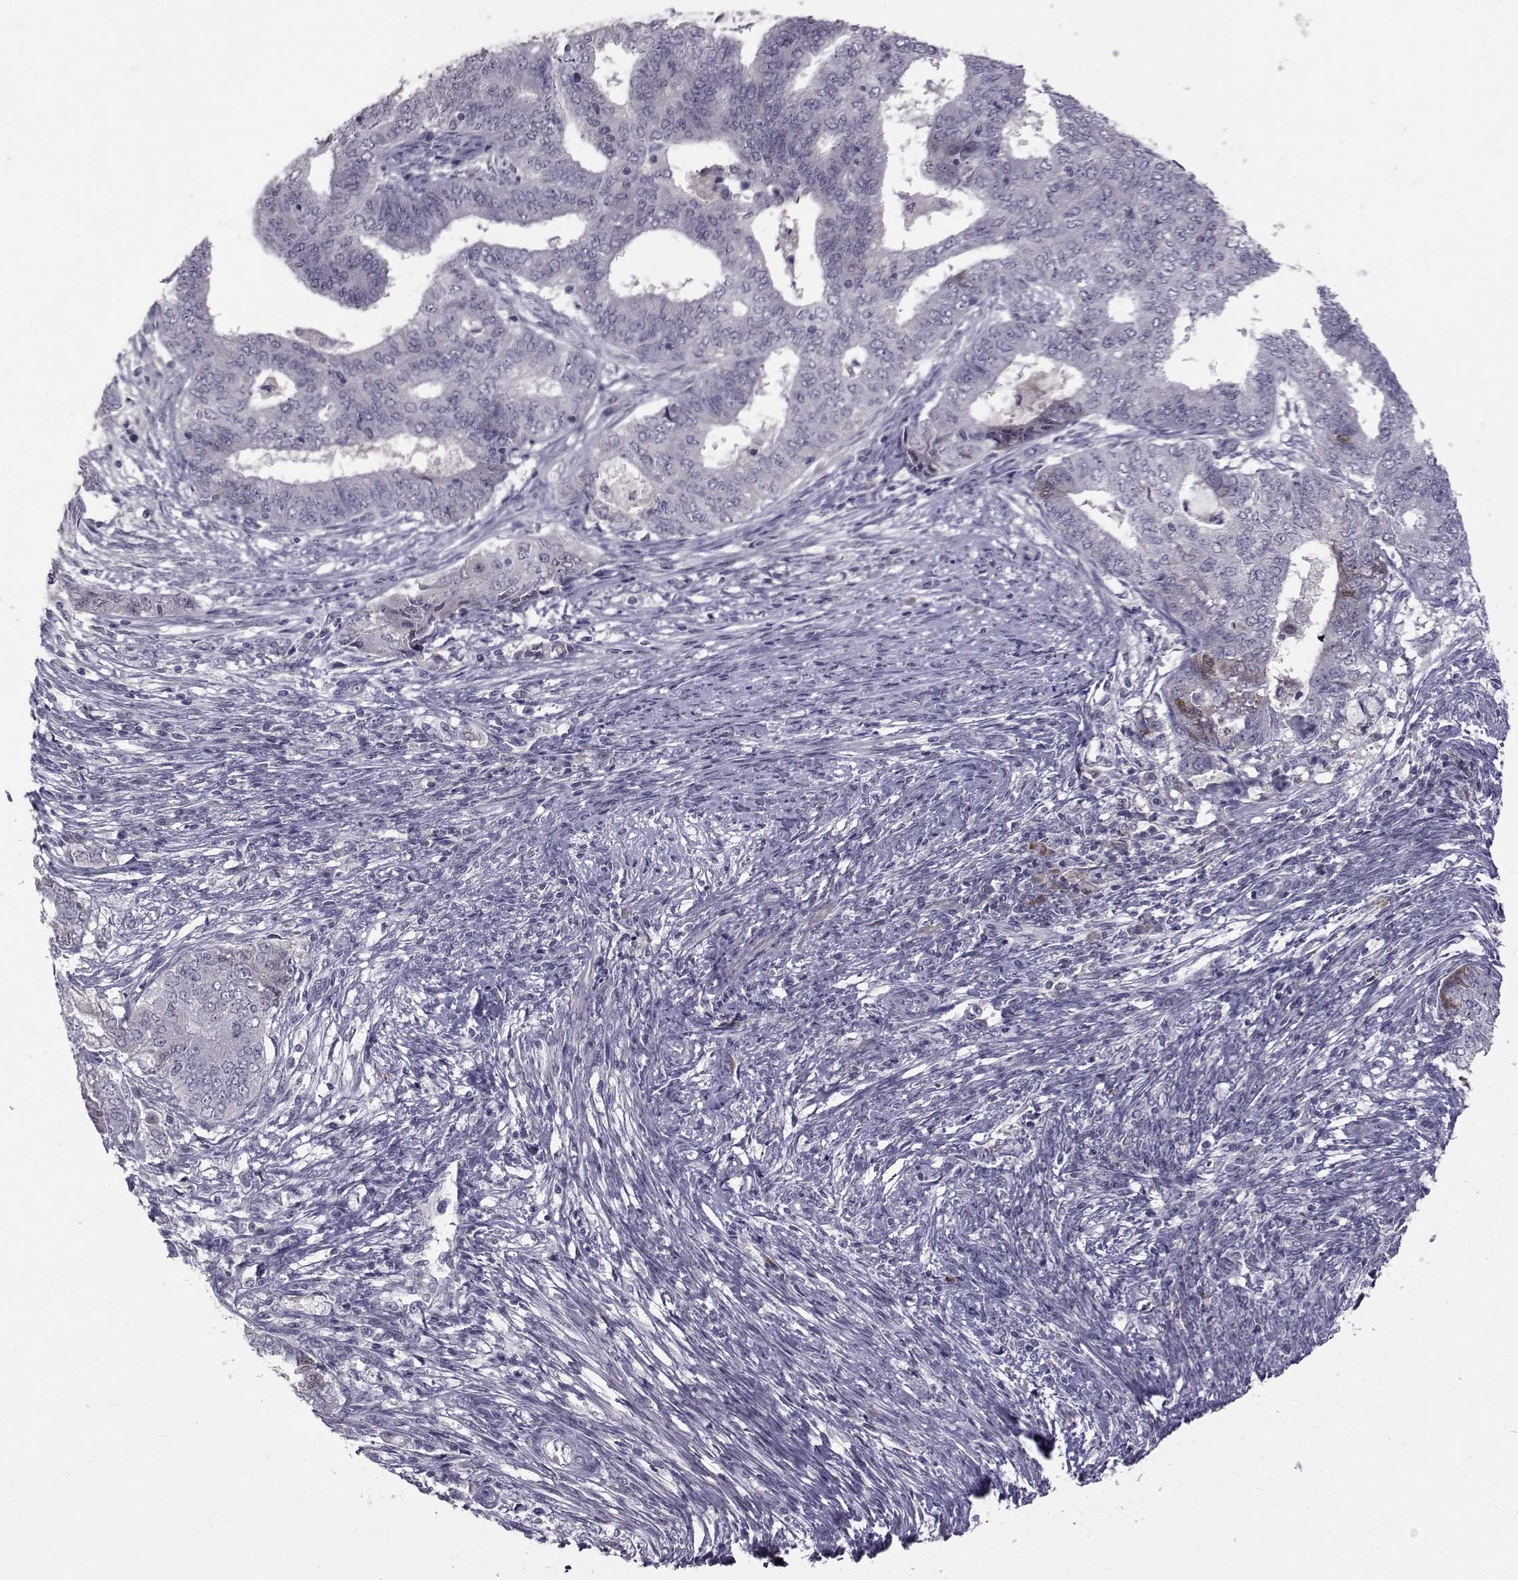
{"staining": {"intensity": "negative", "quantity": "none", "location": "none"}, "tissue": "endometrial cancer", "cell_type": "Tumor cells", "image_type": "cancer", "snomed": [{"axis": "morphology", "description": "Adenocarcinoma, NOS"}, {"axis": "topography", "description": "Endometrium"}], "caption": "Tumor cells are negative for brown protein staining in endometrial cancer.", "gene": "TNFRSF11B", "patient": {"sex": "female", "age": 62}}